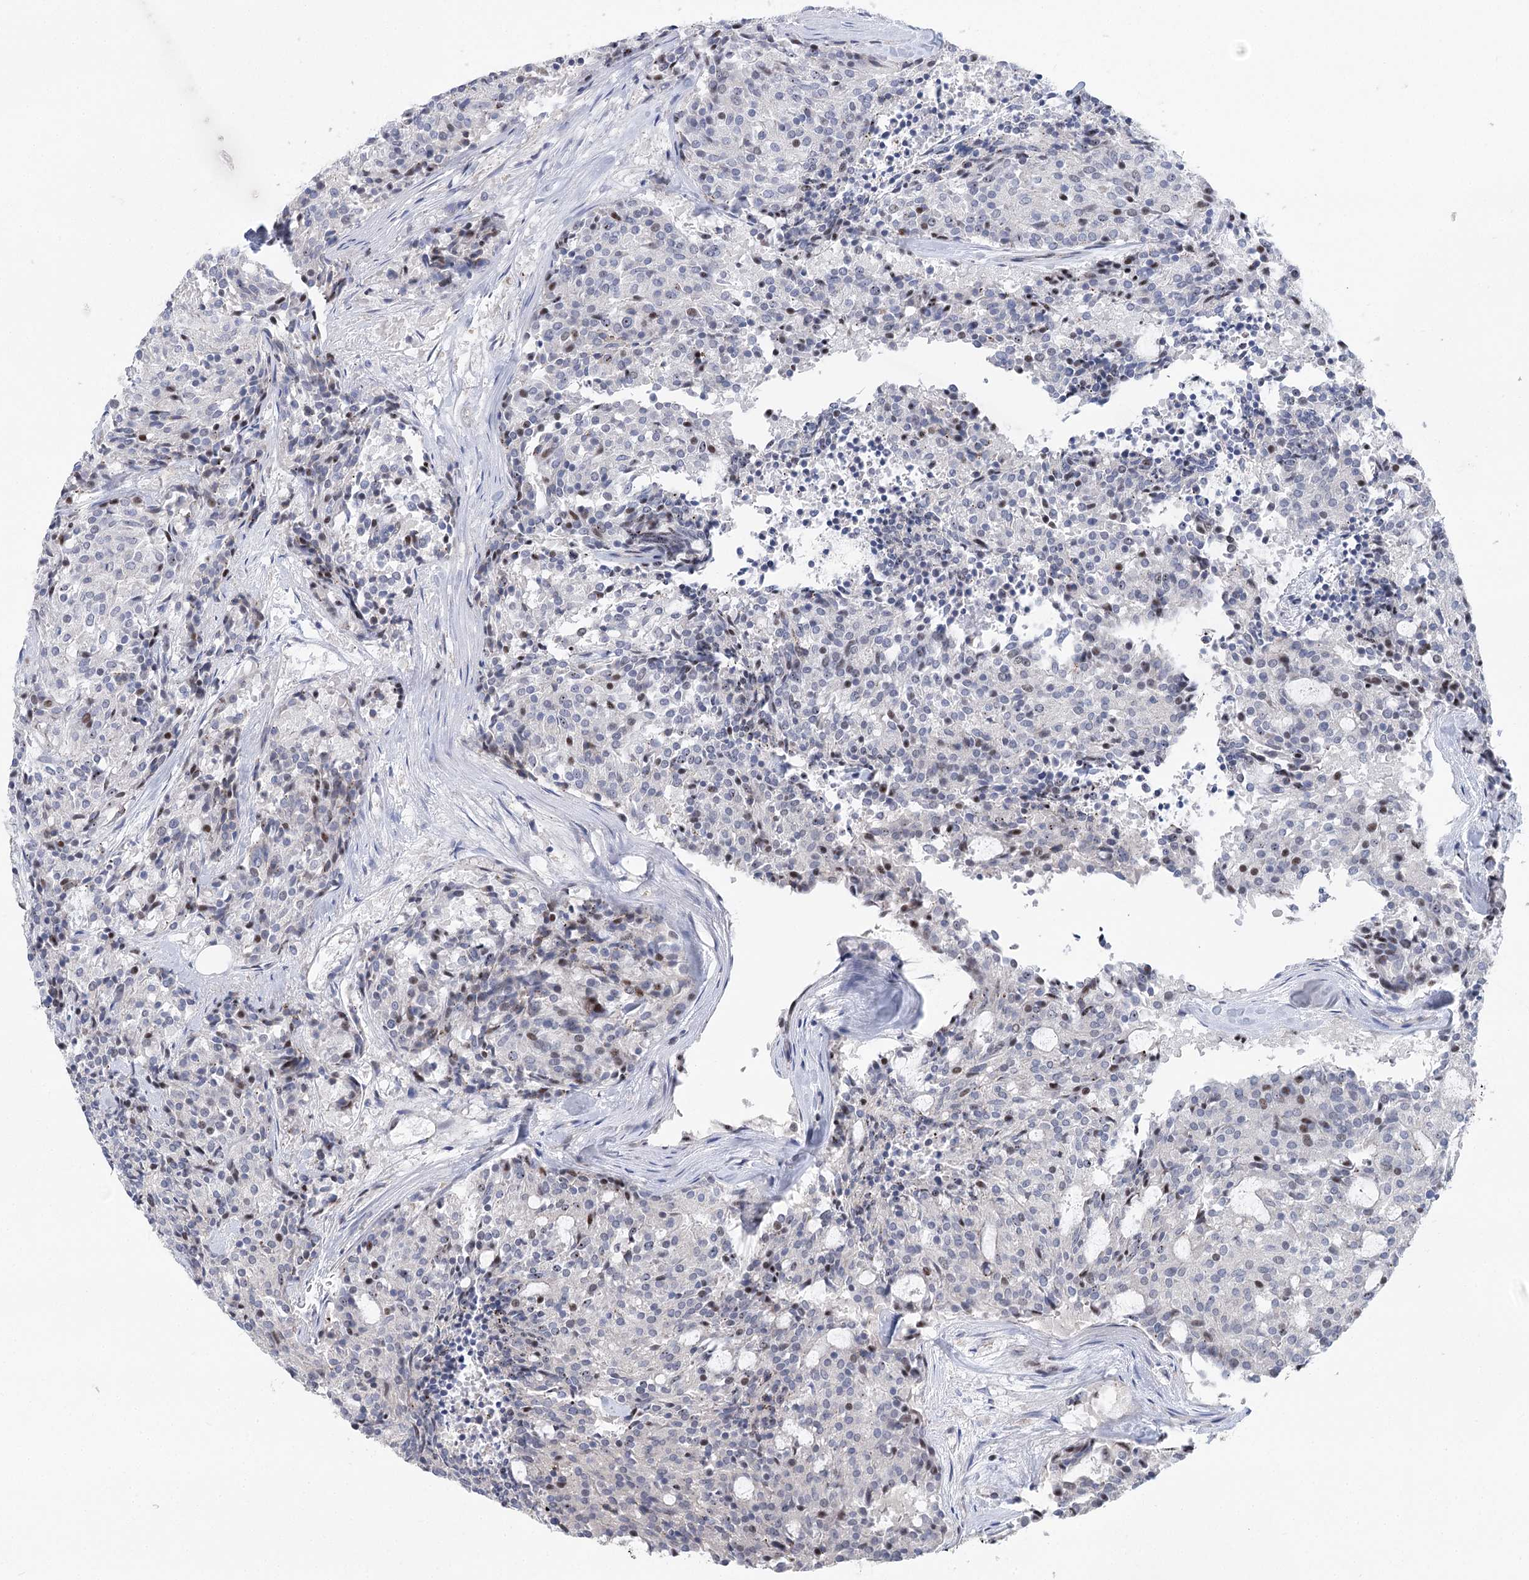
{"staining": {"intensity": "negative", "quantity": "none", "location": "none"}, "tissue": "carcinoid", "cell_type": "Tumor cells", "image_type": "cancer", "snomed": [{"axis": "morphology", "description": "Carcinoid, malignant, NOS"}, {"axis": "topography", "description": "Pancreas"}], "caption": "DAB immunohistochemical staining of human carcinoid (malignant) reveals no significant expression in tumor cells.", "gene": "CAMTA1", "patient": {"sex": "female", "age": 54}}